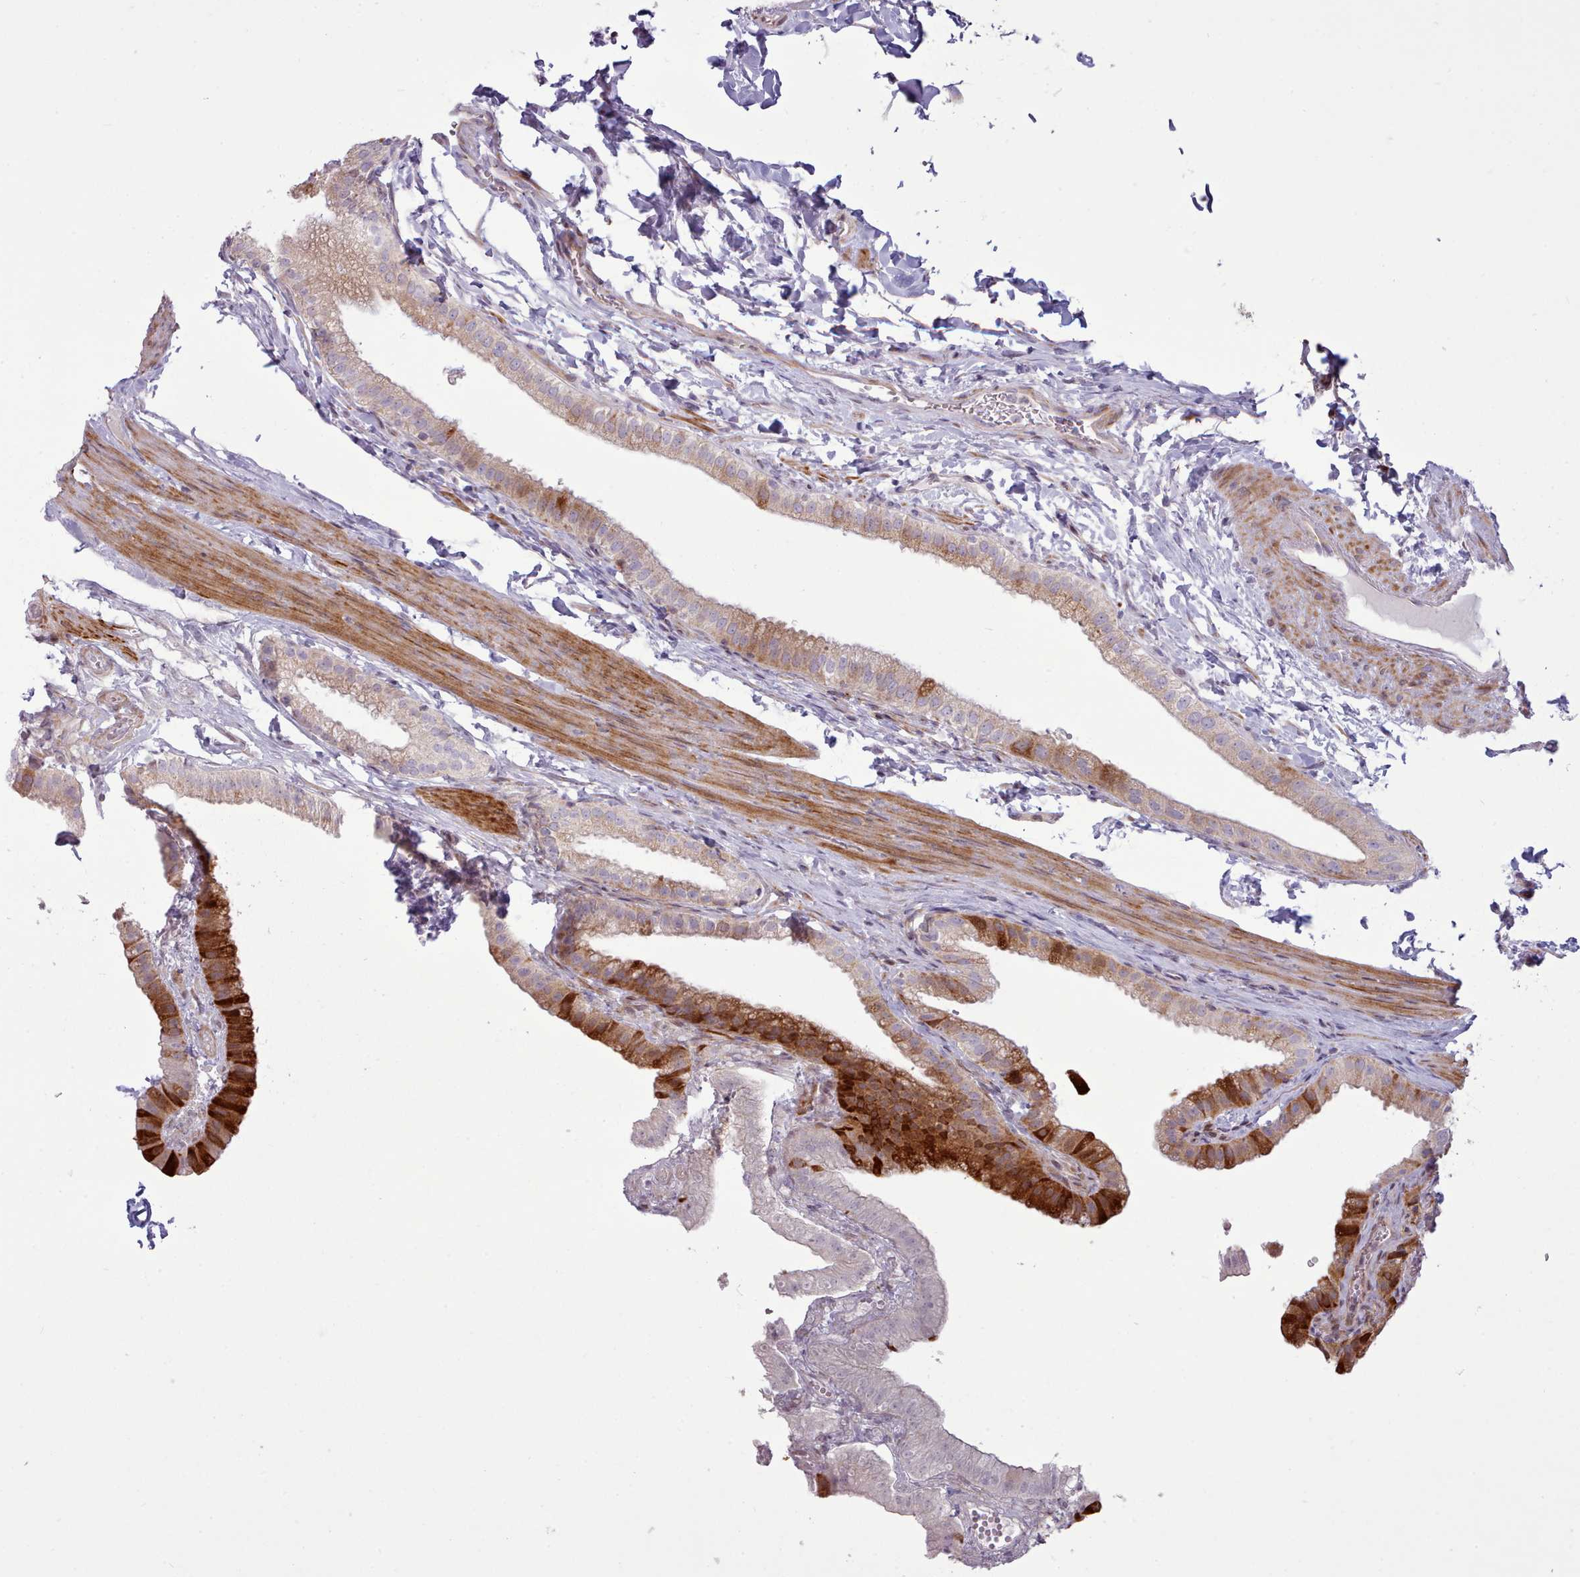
{"staining": {"intensity": "strong", "quantity": "25%-75%", "location": "cytoplasmic/membranous"}, "tissue": "gallbladder", "cell_type": "Glandular cells", "image_type": "normal", "snomed": [{"axis": "morphology", "description": "Normal tissue, NOS"}, {"axis": "topography", "description": "Gallbladder"}], "caption": "An image of human gallbladder stained for a protein shows strong cytoplasmic/membranous brown staining in glandular cells.", "gene": "PPP3R1", "patient": {"sex": "female", "age": 61}}